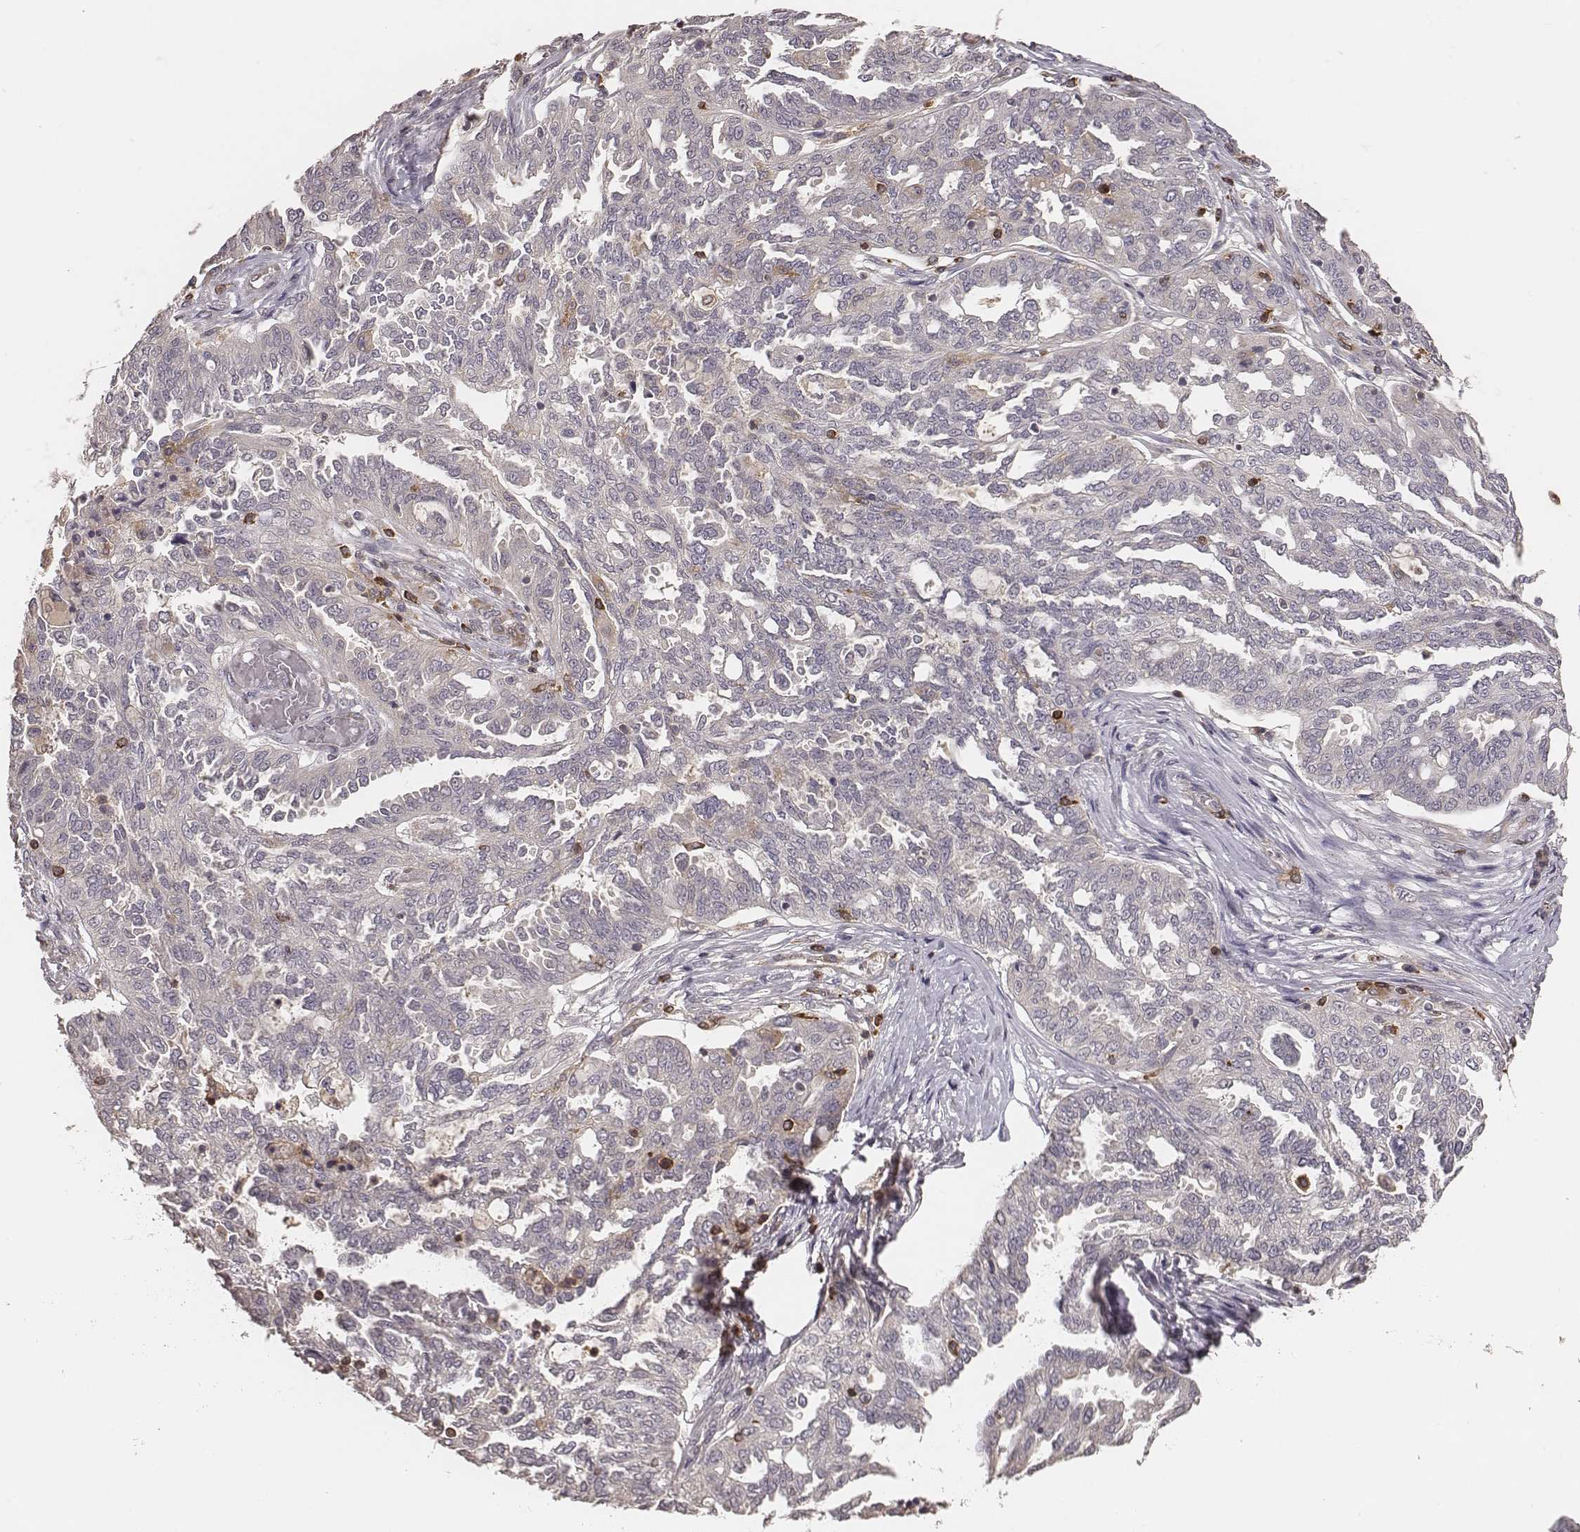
{"staining": {"intensity": "negative", "quantity": "none", "location": "none"}, "tissue": "ovarian cancer", "cell_type": "Tumor cells", "image_type": "cancer", "snomed": [{"axis": "morphology", "description": "Cystadenocarcinoma, serous, NOS"}, {"axis": "topography", "description": "Ovary"}], "caption": "Micrograph shows no protein positivity in tumor cells of ovarian cancer tissue. (Immunohistochemistry (ihc), brightfield microscopy, high magnification).", "gene": "PILRA", "patient": {"sex": "female", "age": 67}}